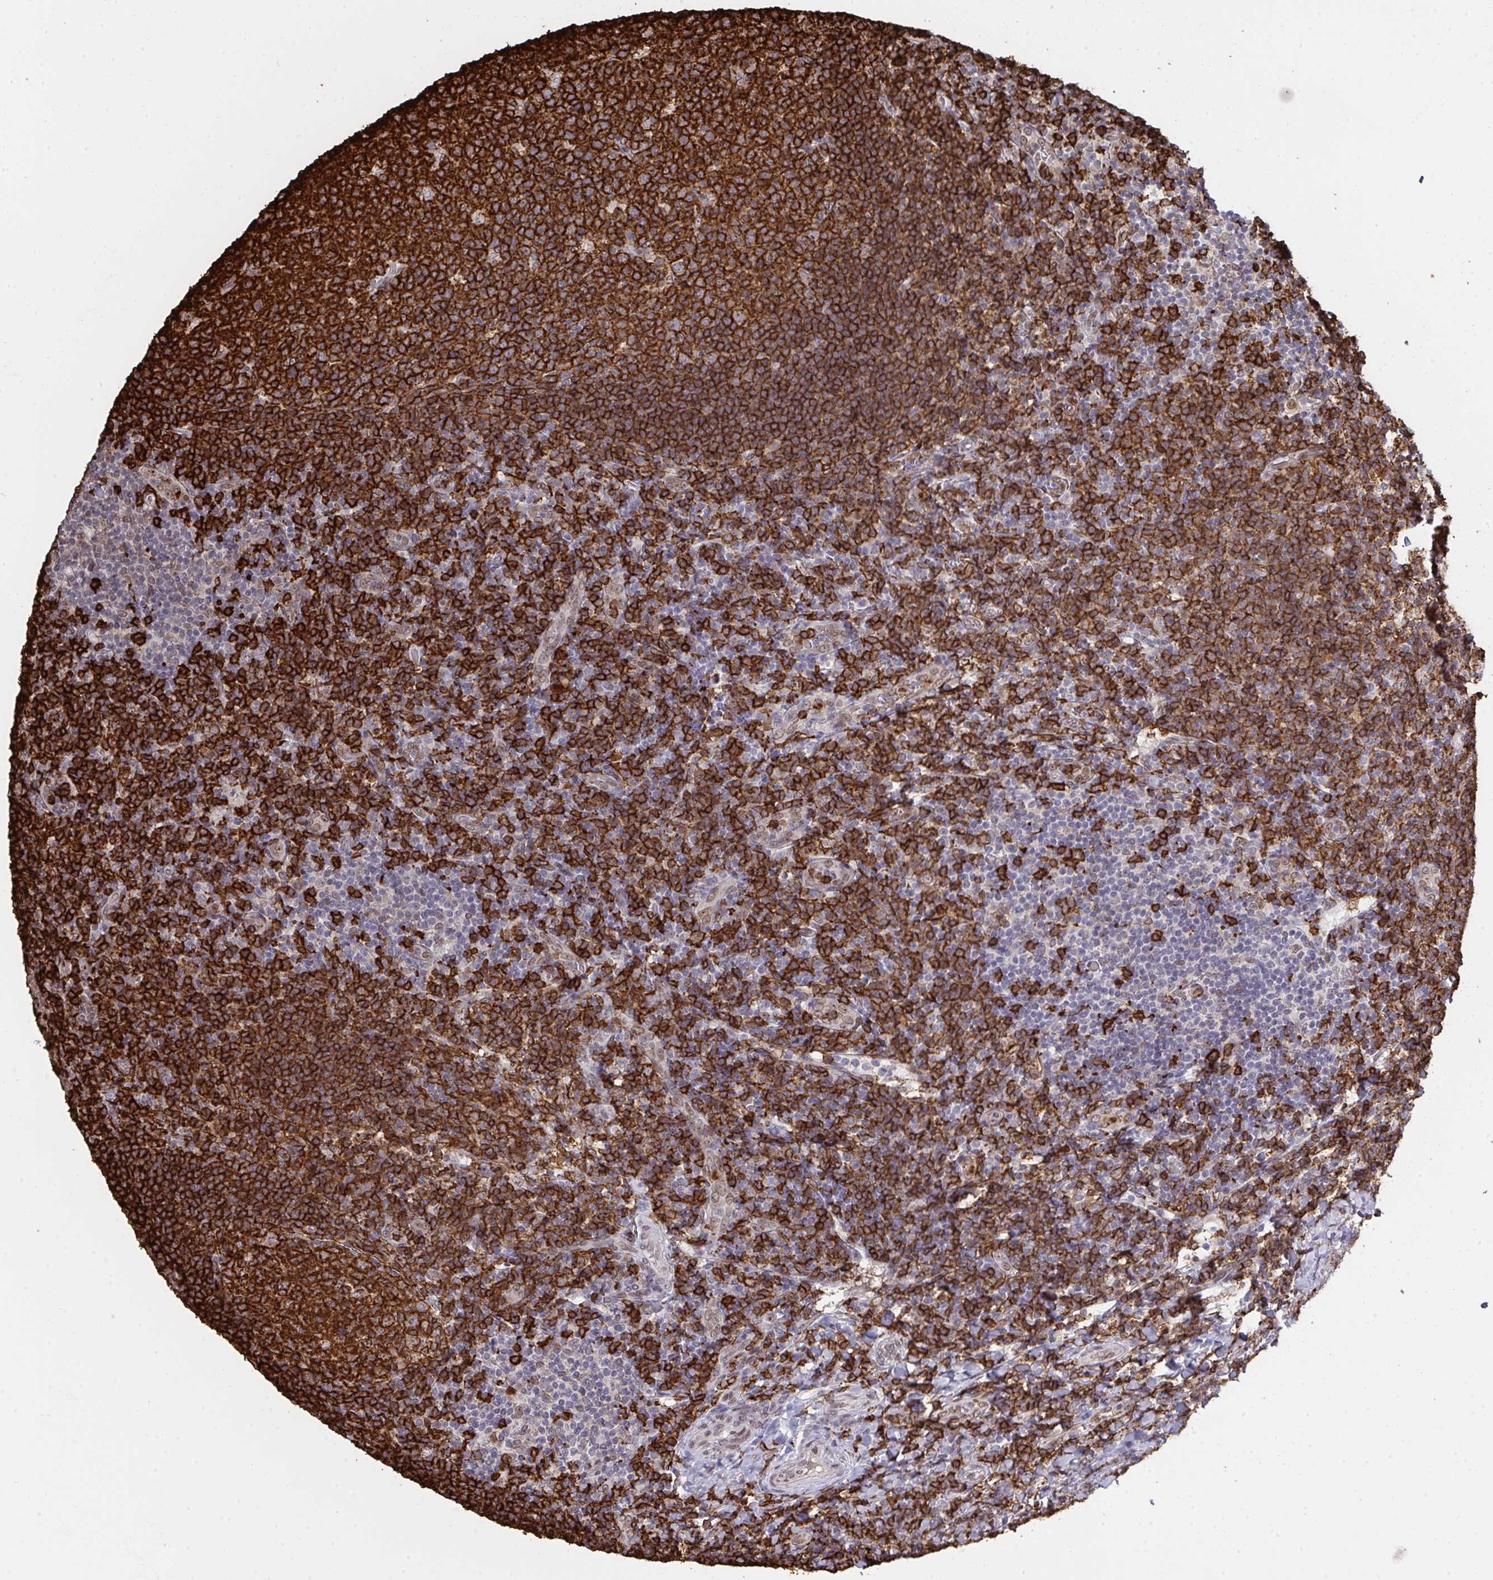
{"staining": {"intensity": "strong", "quantity": ">75%", "location": "cytoplasmic/membranous"}, "tissue": "tonsil", "cell_type": "Germinal center cells", "image_type": "normal", "snomed": [{"axis": "morphology", "description": "Normal tissue, NOS"}, {"axis": "topography", "description": "Tonsil"}], "caption": "Normal tonsil shows strong cytoplasmic/membranous expression in about >75% of germinal center cells, visualized by immunohistochemistry.", "gene": "UXT", "patient": {"sex": "female", "age": 10}}